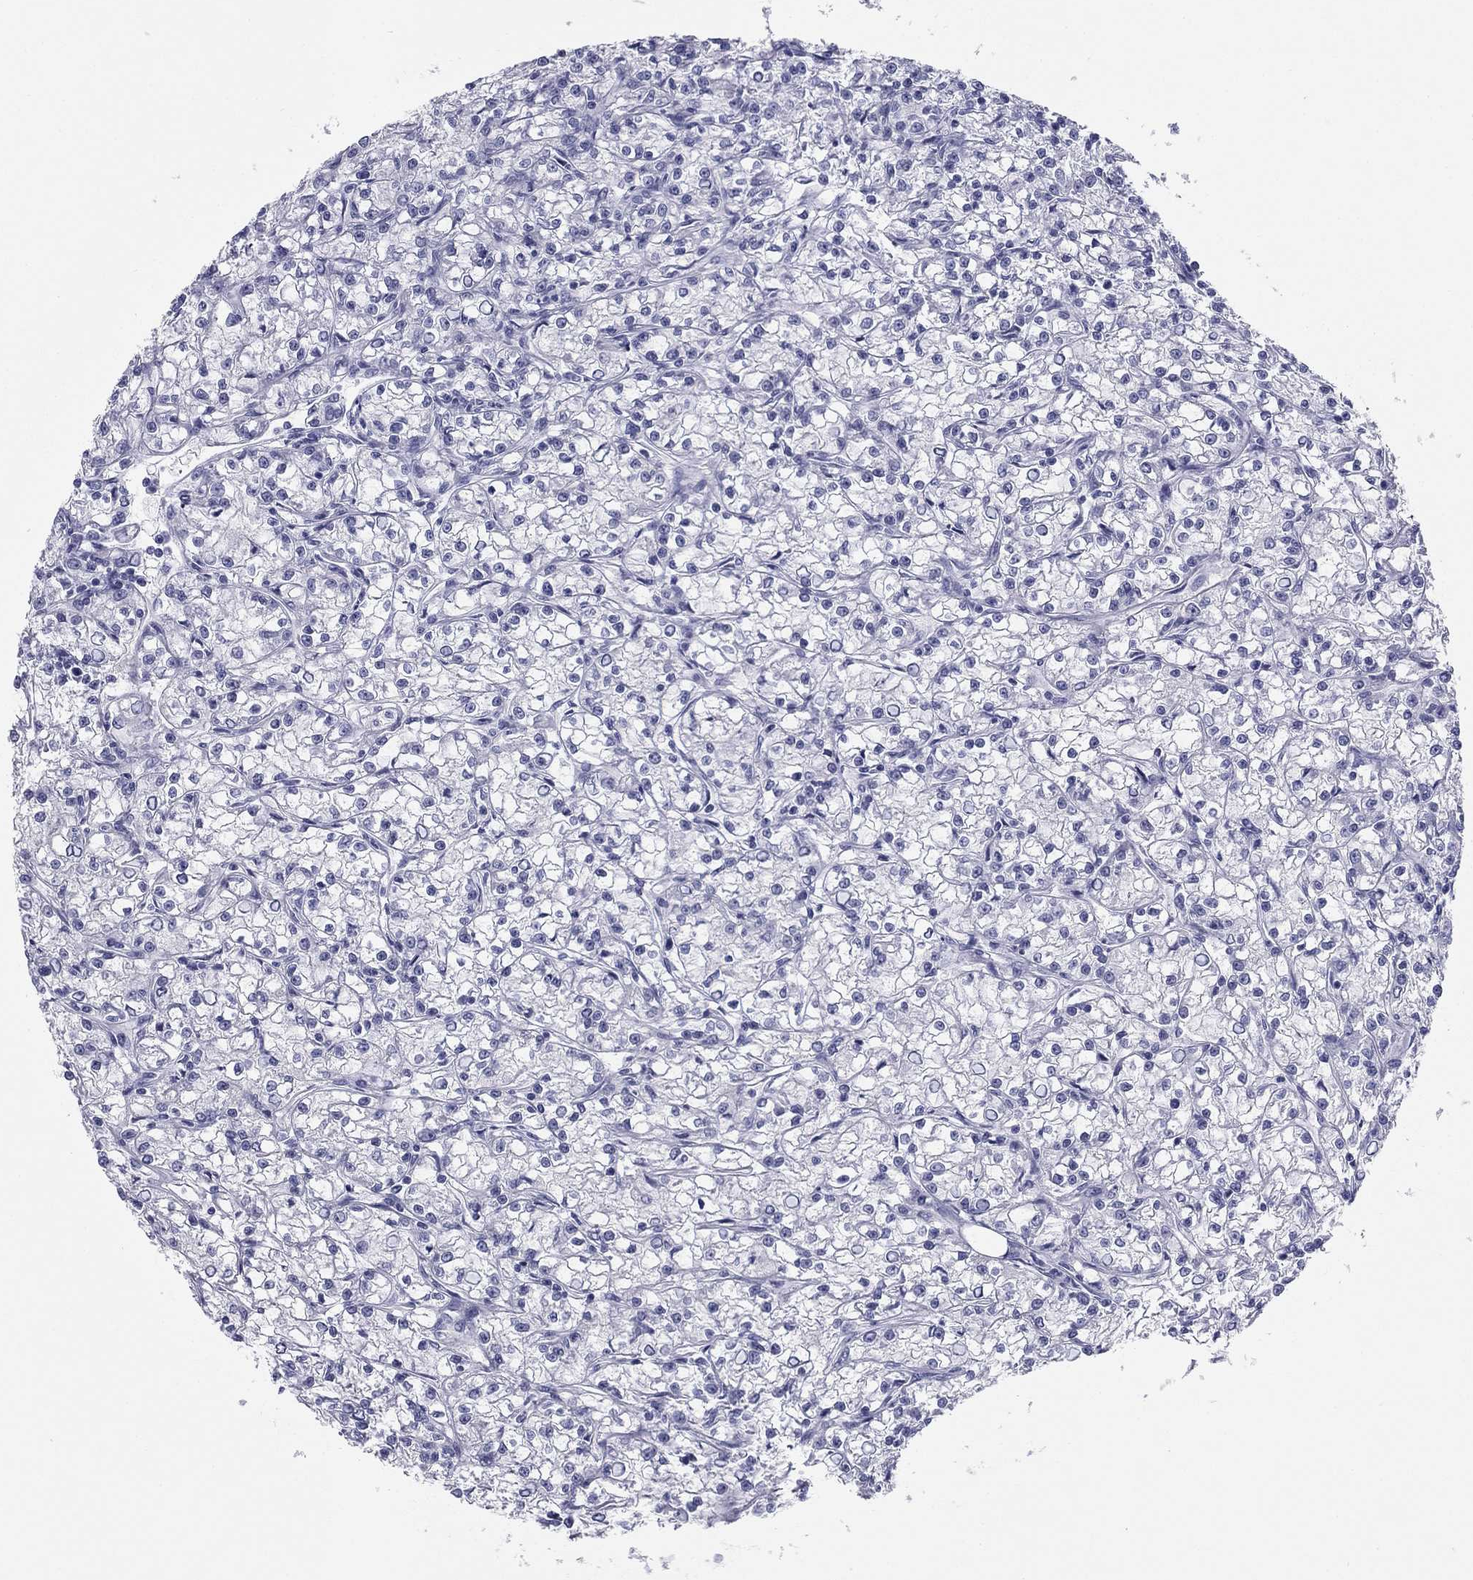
{"staining": {"intensity": "negative", "quantity": "none", "location": "none"}, "tissue": "renal cancer", "cell_type": "Tumor cells", "image_type": "cancer", "snomed": [{"axis": "morphology", "description": "Adenocarcinoma, NOS"}, {"axis": "topography", "description": "Kidney"}], "caption": "The histopathology image reveals no significant expression in tumor cells of renal cancer.", "gene": "ZP2", "patient": {"sex": "female", "age": 59}}